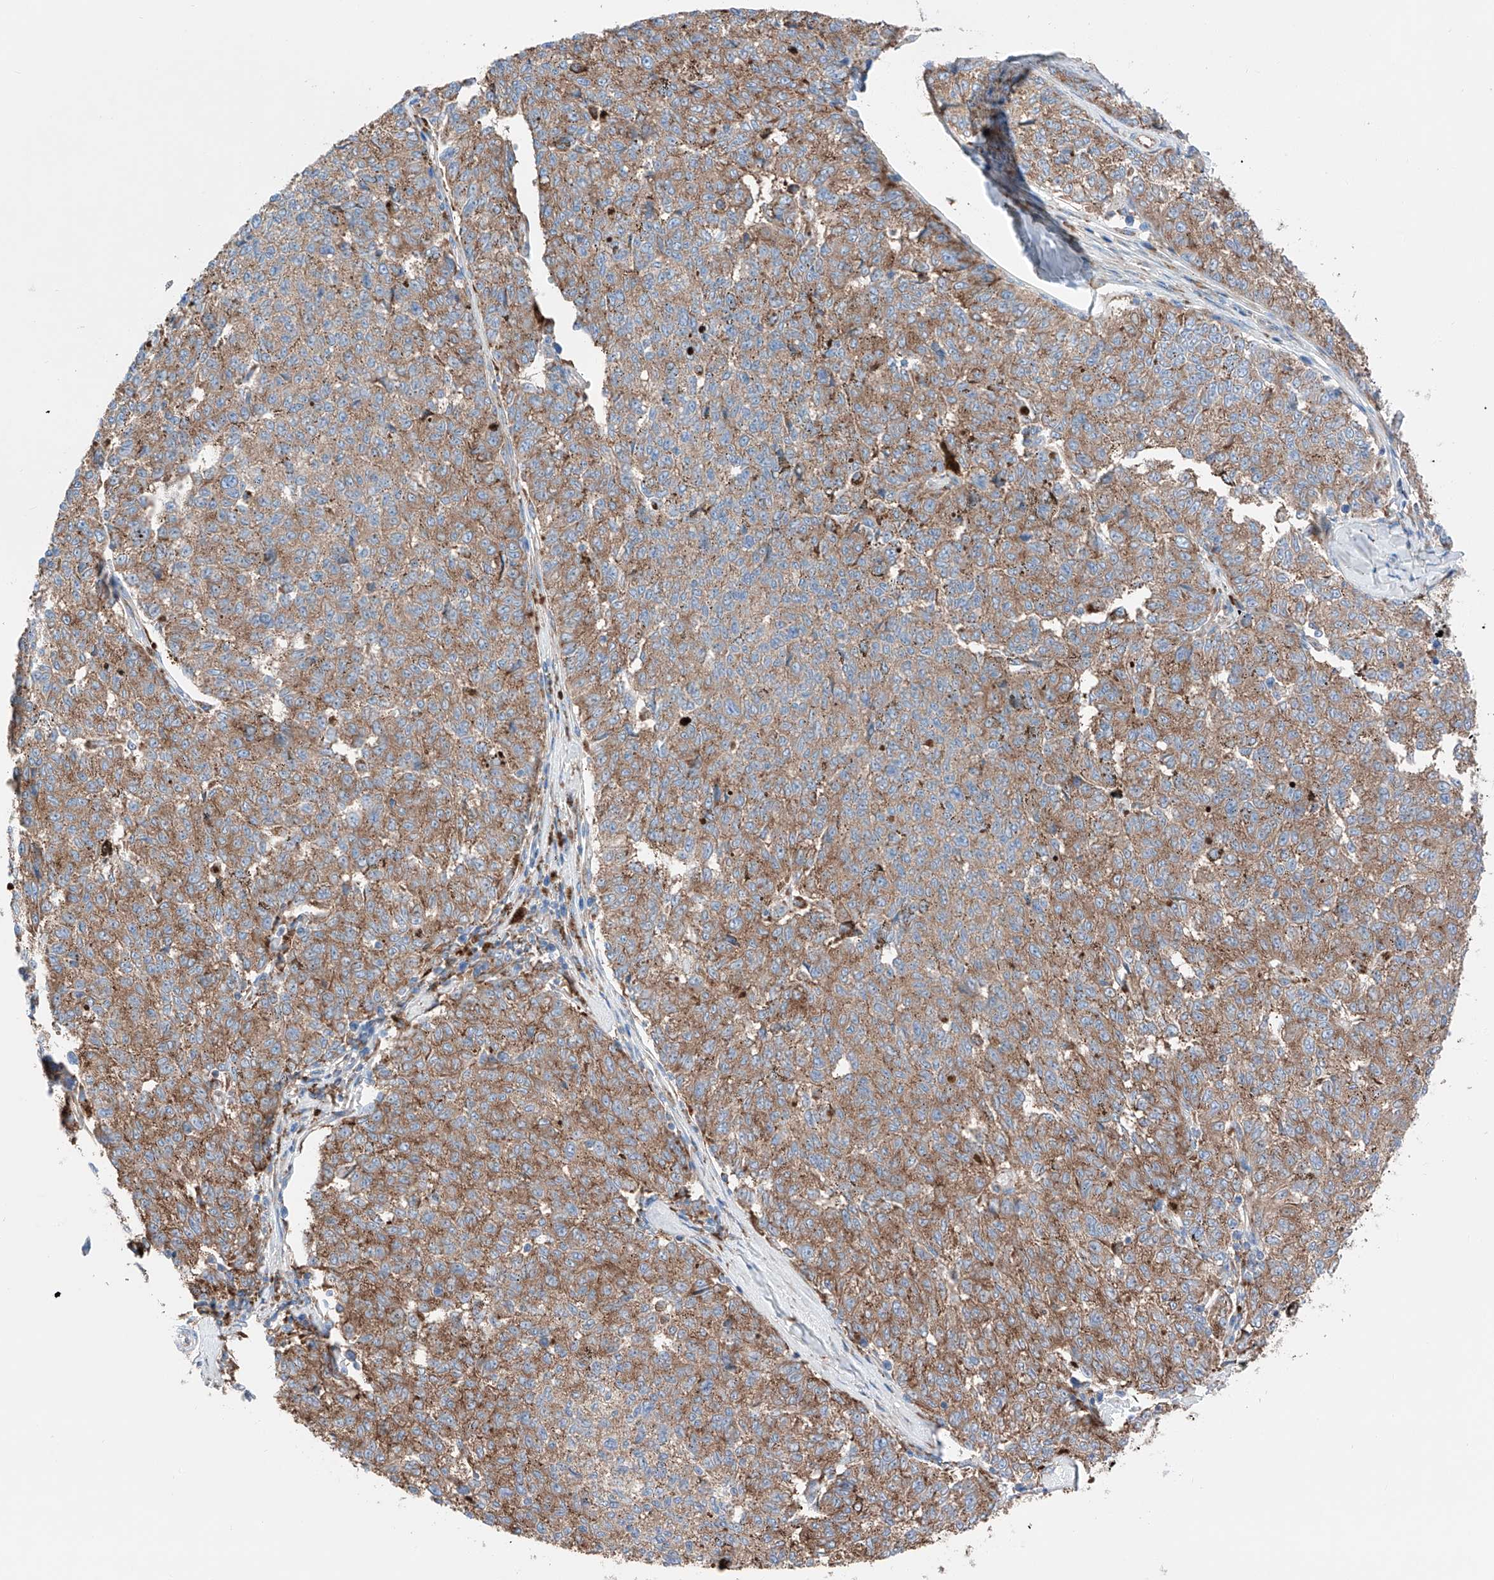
{"staining": {"intensity": "moderate", "quantity": ">75%", "location": "cytoplasmic/membranous"}, "tissue": "melanoma", "cell_type": "Tumor cells", "image_type": "cancer", "snomed": [{"axis": "morphology", "description": "Malignant melanoma, NOS"}, {"axis": "topography", "description": "Skin"}], "caption": "The photomicrograph reveals staining of melanoma, revealing moderate cytoplasmic/membranous protein positivity (brown color) within tumor cells.", "gene": "CRELD1", "patient": {"sex": "female", "age": 72}}